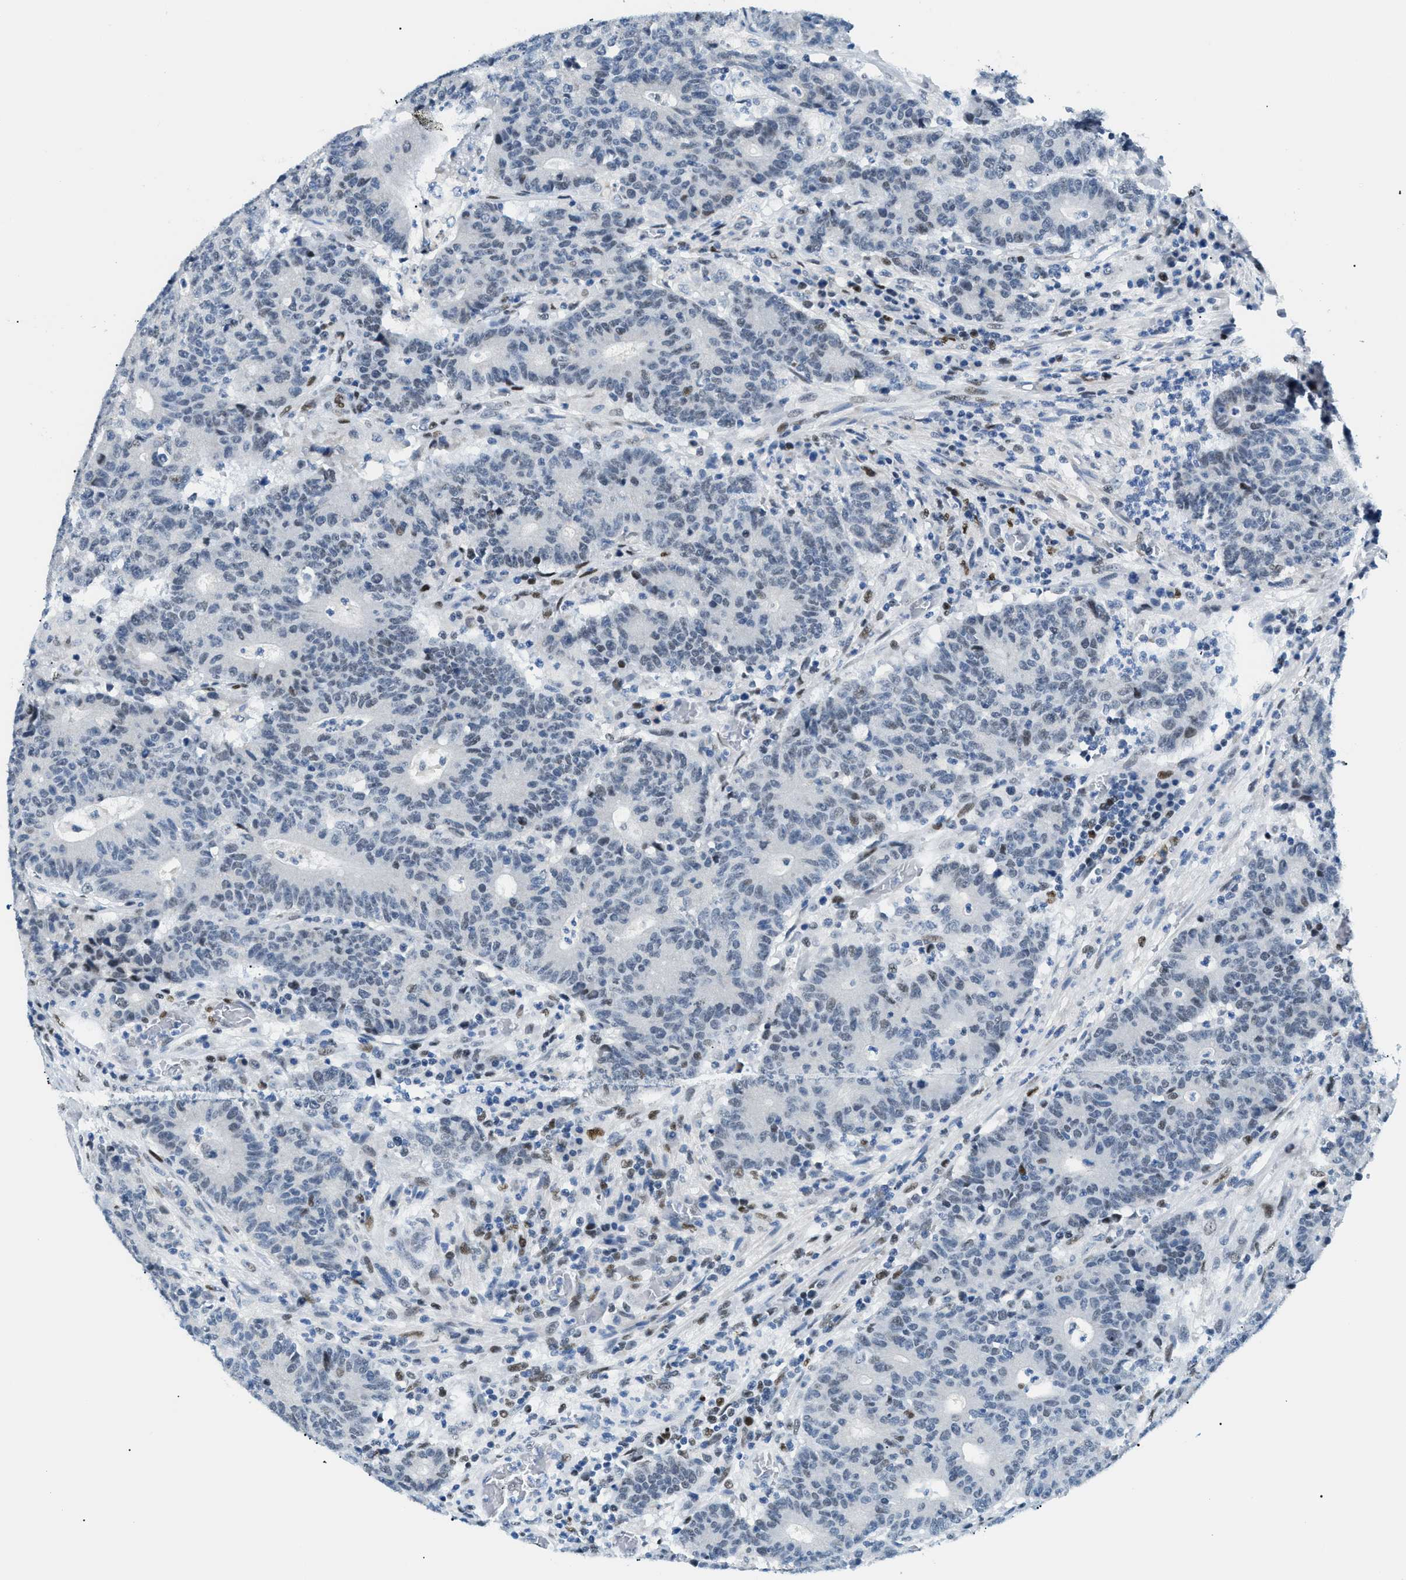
{"staining": {"intensity": "moderate", "quantity": "<25%", "location": "nuclear"}, "tissue": "colorectal cancer", "cell_type": "Tumor cells", "image_type": "cancer", "snomed": [{"axis": "morphology", "description": "Normal tissue, NOS"}, {"axis": "morphology", "description": "Adenocarcinoma, NOS"}, {"axis": "topography", "description": "Colon"}], "caption": "Immunohistochemistry (IHC) micrograph of neoplastic tissue: colorectal adenocarcinoma stained using immunohistochemistry shows low levels of moderate protein expression localized specifically in the nuclear of tumor cells, appearing as a nuclear brown color.", "gene": "SMARCC1", "patient": {"sex": "female", "age": 75}}